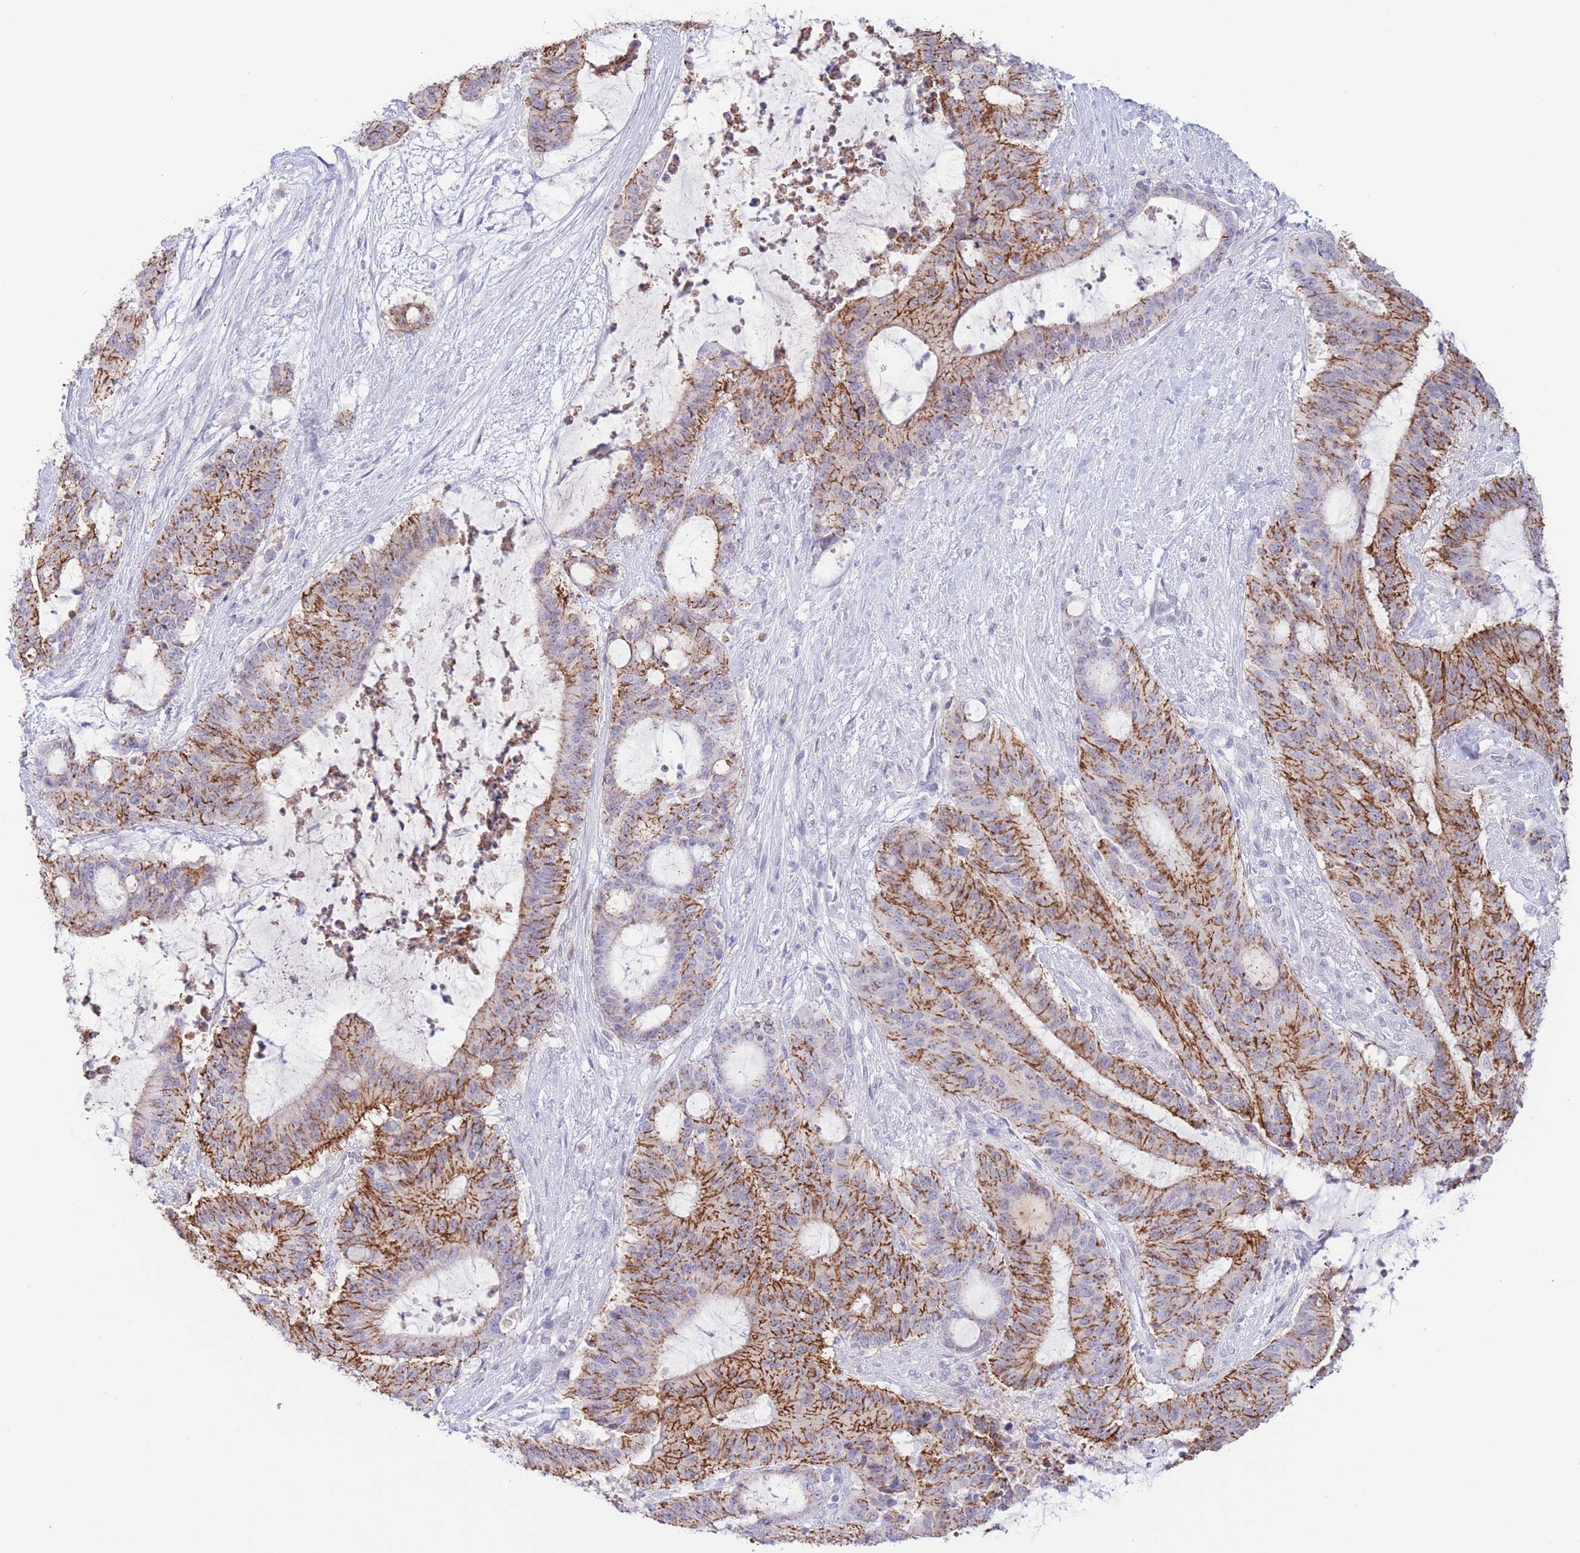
{"staining": {"intensity": "strong", "quantity": ">75%", "location": "cytoplasmic/membranous"}, "tissue": "liver cancer", "cell_type": "Tumor cells", "image_type": "cancer", "snomed": [{"axis": "morphology", "description": "Normal tissue, NOS"}, {"axis": "morphology", "description": "Cholangiocarcinoma"}, {"axis": "topography", "description": "Liver"}, {"axis": "topography", "description": "Peripheral nerve tissue"}], "caption": "Immunohistochemical staining of liver cancer (cholangiocarcinoma) exhibits high levels of strong cytoplasmic/membranous protein expression in about >75% of tumor cells.", "gene": "LCLAT1", "patient": {"sex": "female", "age": 73}}